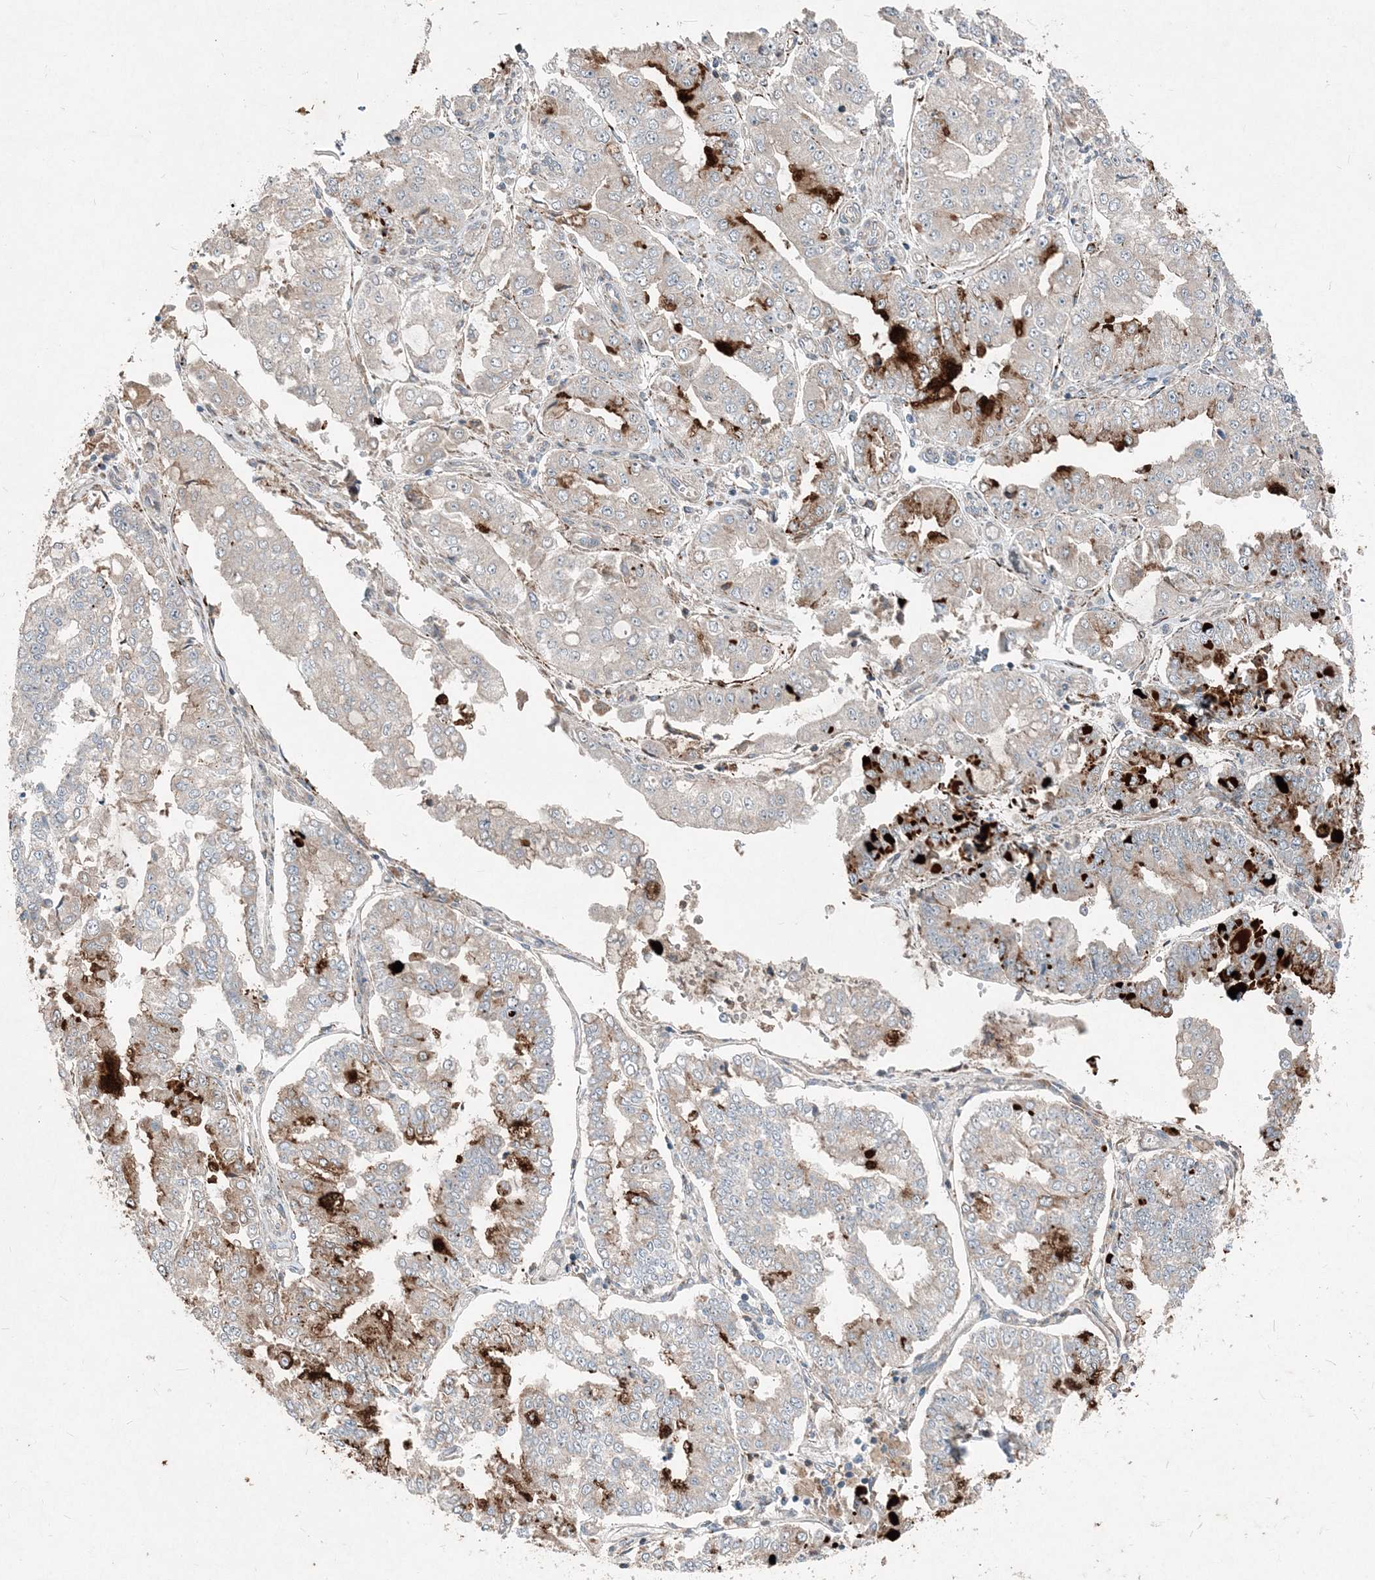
{"staining": {"intensity": "moderate", "quantity": "<25%", "location": "cytoplasmic/membranous"}, "tissue": "stomach cancer", "cell_type": "Tumor cells", "image_type": "cancer", "snomed": [{"axis": "morphology", "description": "Adenocarcinoma, NOS"}, {"axis": "topography", "description": "Stomach"}], "caption": "A brown stain shows moderate cytoplasmic/membranous expression of a protein in human stomach cancer (adenocarcinoma) tumor cells.", "gene": "INTU", "patient": {"sex": "male", "age": 76}}